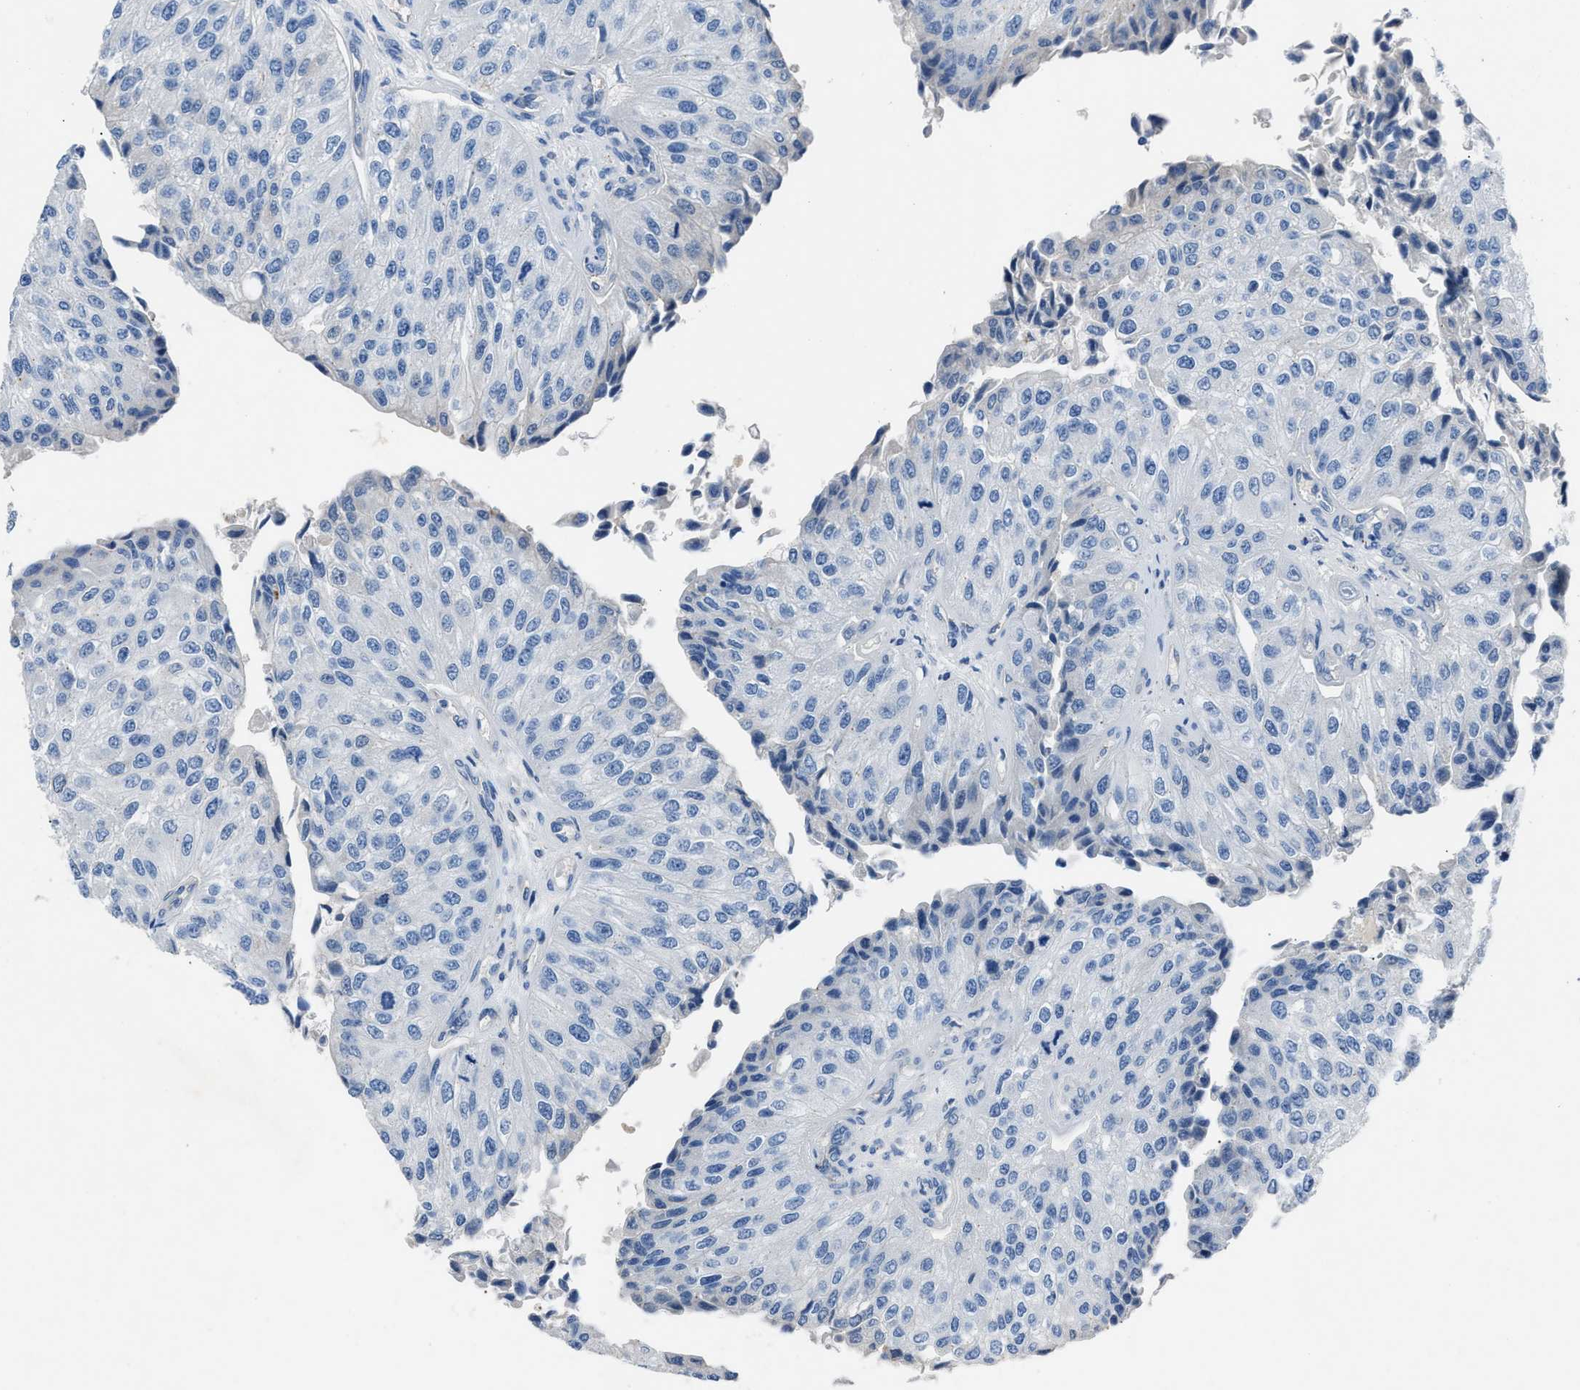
{"staining": {"intensity": "negative", "quantity": "none", "location": "none"}, "tissue": "urothelial cancer", "cell_type": "Tumor cells", "image_type": "cancer", "snomed": [{"axis": "morphology", "description": "Urothelial carcinoma, High grade"}, {"axis": "topography", "description": "Kidney"}, {"axis": "topography", "description": "Urinary bladder"}], "caption": "Immunohistochemistry micrograph of urothelial cancer stained for a protein (brown), which displays no positivity in tumor cells. Brightfield microscopy of immunohistochemistry (IHC) stained with DAB (brown) and hematoxylin (blue), captured at high magnification.", "gene": "DNAAF5", "patient": {"sex": "male", "age": 77}}